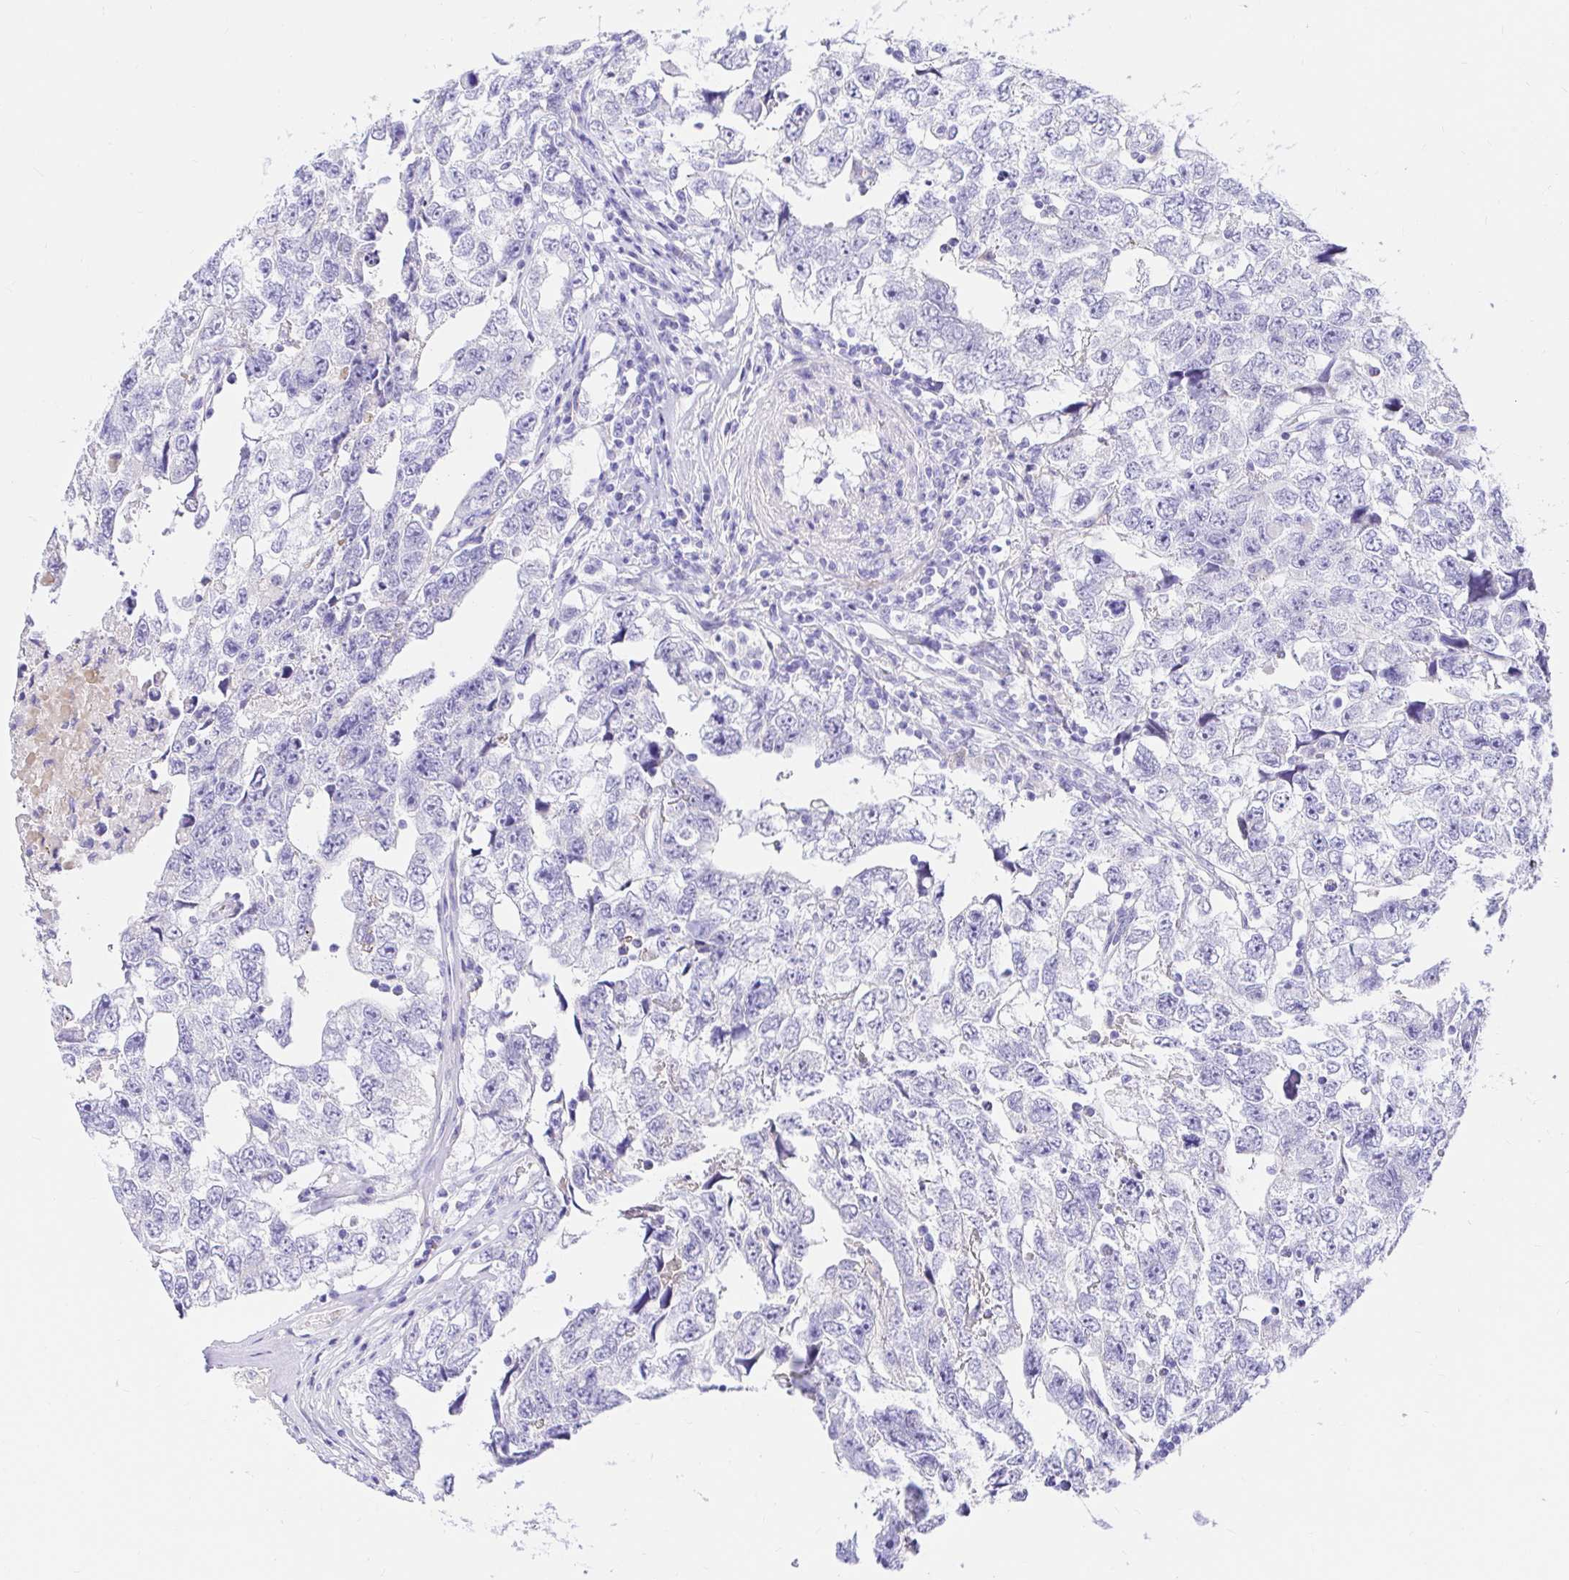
{"staining": {"intensity": "negative", "quantity": "none", "location": "none"}, "tissue": "testis cancer", "cell_type": "Tumor cells", "image_type": "cancer", "snomed": [{"axis": "morphology", "description": "Carcinoma, Embryonal, NOS"}, {"axis": "topography", "description": "Testis"}], "caption": "High power microscopy histopathology image of an IHC micrograph of testis cancer, revealing no significant staining in tumor cells.", "gene": "BACE2", "patient": {"sex": "male", "age": 22}}